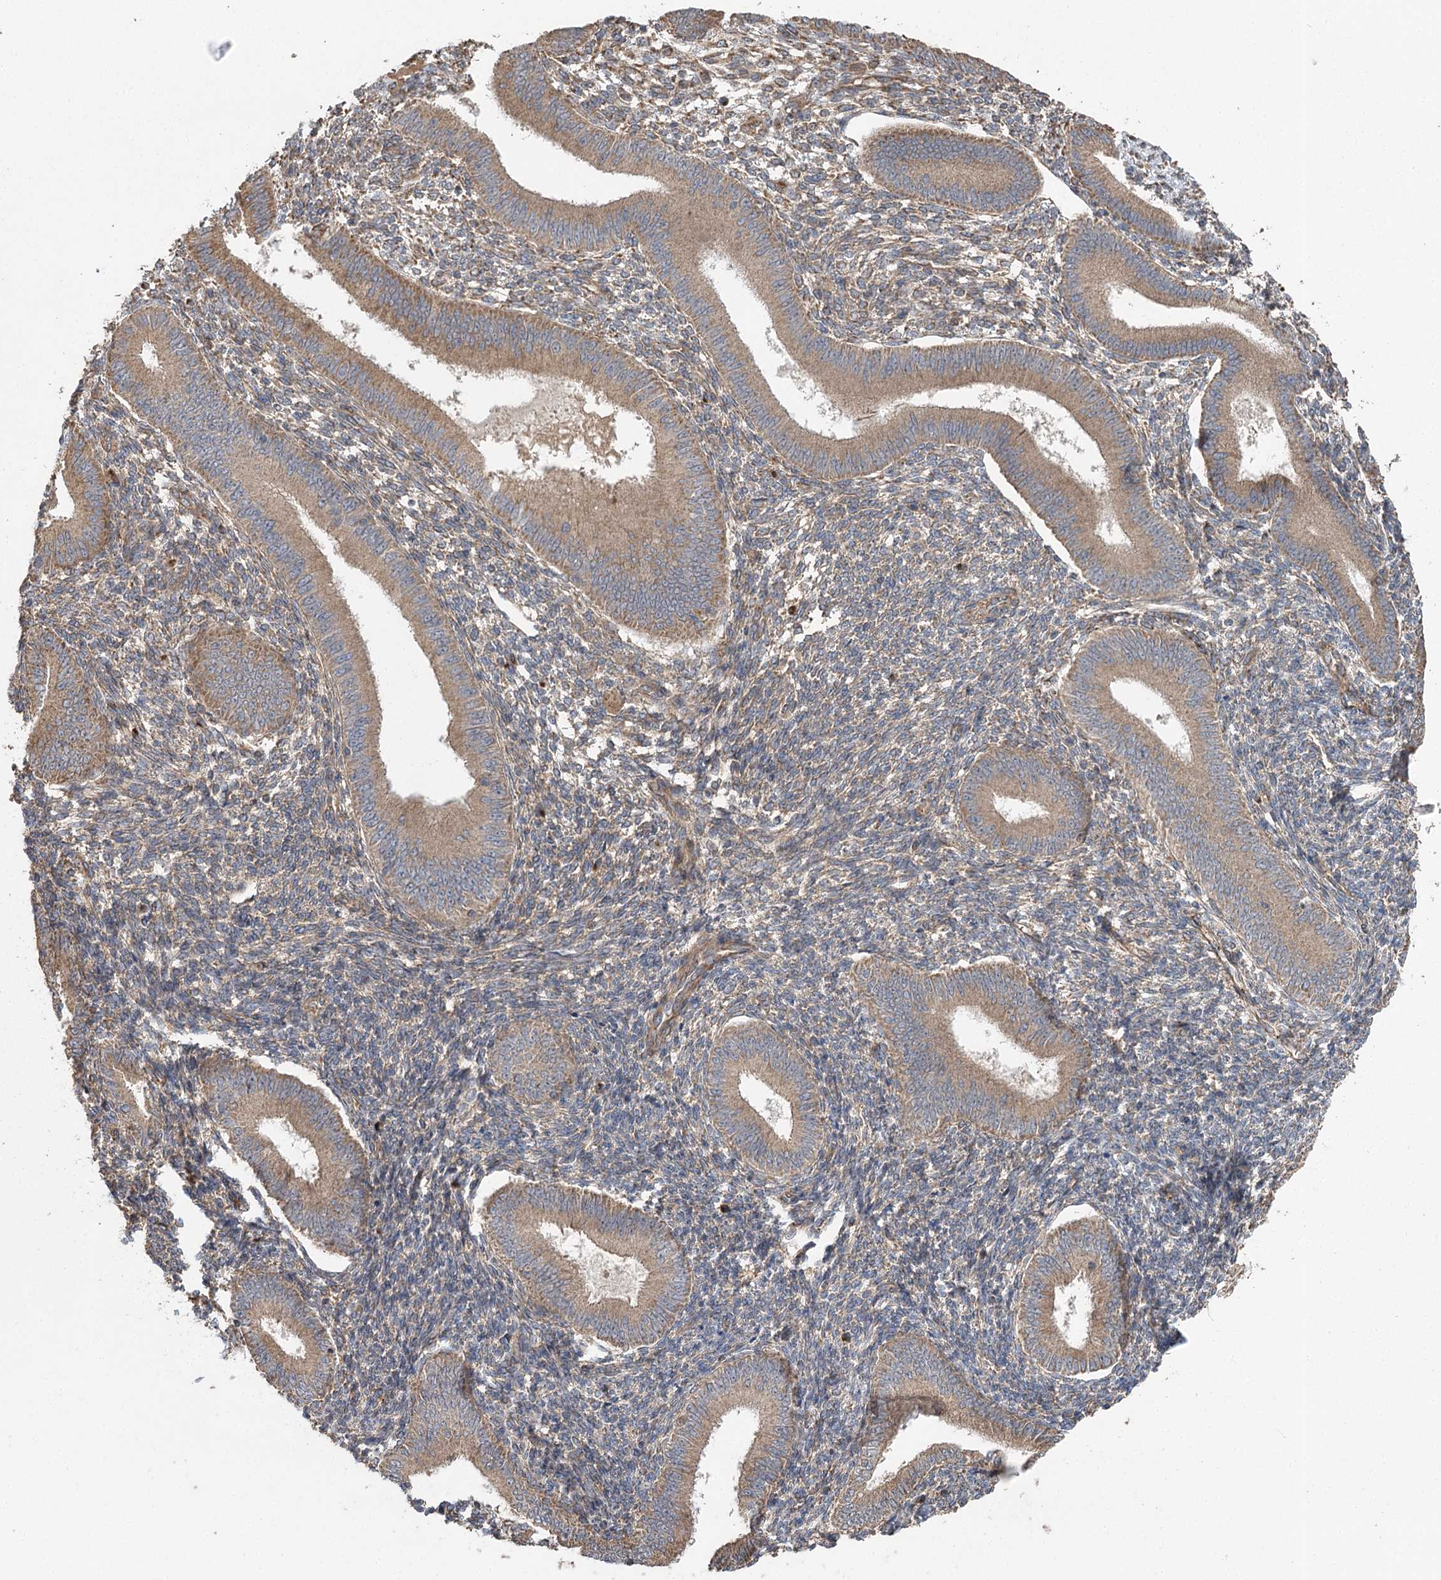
{"staining": {"intensity": "moderate", "quantity": ">75%", "location": "cytoplasmic/membranous"}, "tissue": "endometrium", "cell_type": "Cells in endometrial stroma", "image_type": "normal", "snomed": [{"axis": "morphology", "description": "Normal tissue, NOS"}, {"axis": "topography", "description": "Uterus"}, {"axis": "topography", "description": "Endometrium"}], "caption": "Immunohistochemistry (DAB) staining of benign human endometrium reveals moderate cytoplasmic/membranous protein staining in about >75% of cells in endometrial stroma. The staining was performed using DAB (3,3'-diaminobenzidine), with brown indicating positive protein expression. Nuclei are stained blue with hematoxylin.", "gene": "RWDD4", "patient": {"sex": "female", "age": 48}}